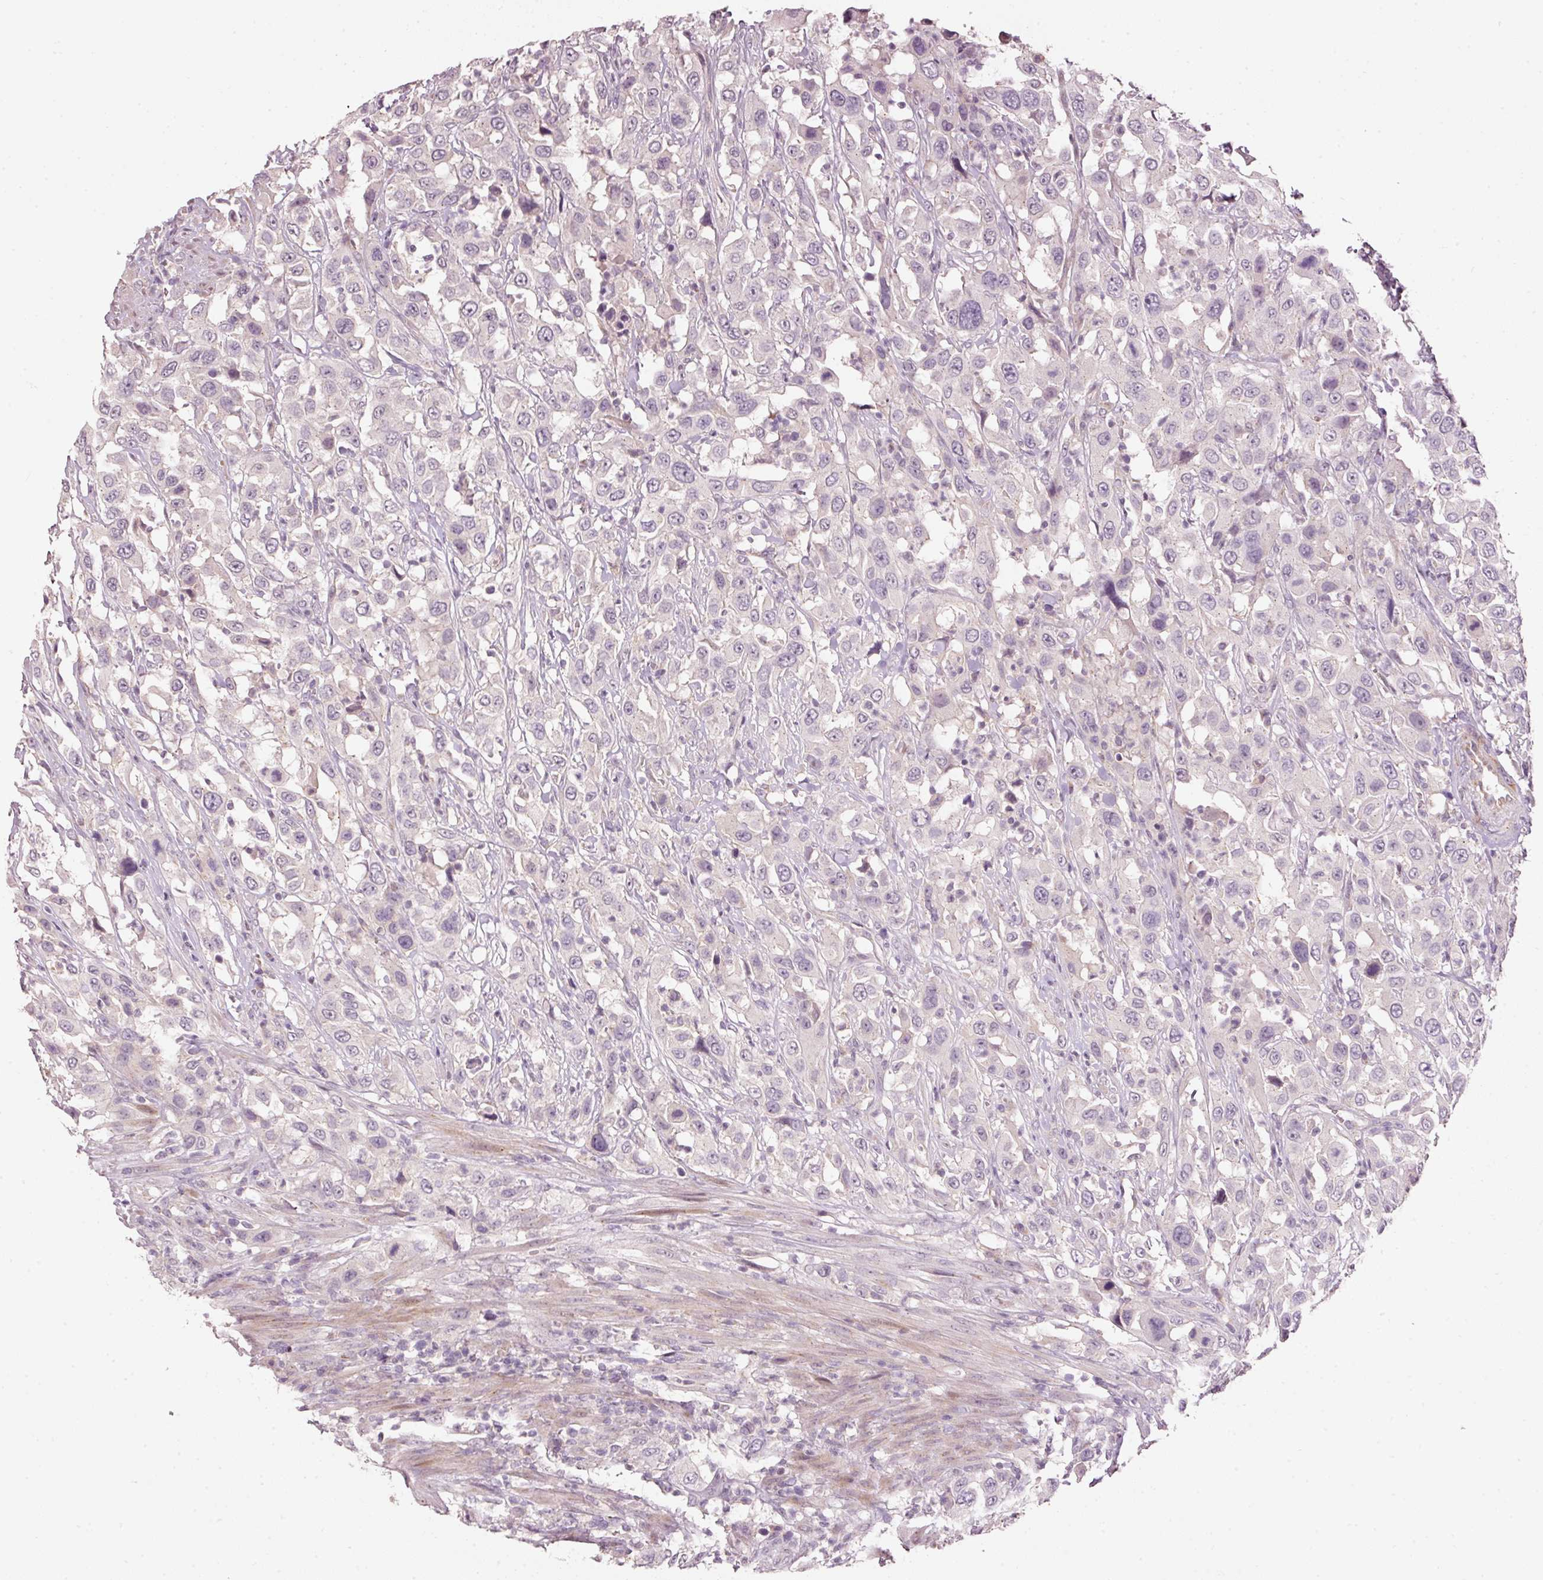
{"staining": {"intensity": "negative", "quantity": "none", "location": "none"}, "tissue": "urothelial cancer", "cell_type": "Tumor cells", "image_type": "cancer", "snomed": [{"axis": "morphology", "description": "Urothelial carcinoma, High grade"}, {"axis": "topography", "description": "Urinary bladder"}], "caption": "Image shows no significant protein positivity in tumor cells of urothelial cancer.", "gene": "TOB2", "patient": {"sex": "male", "age": 61}}